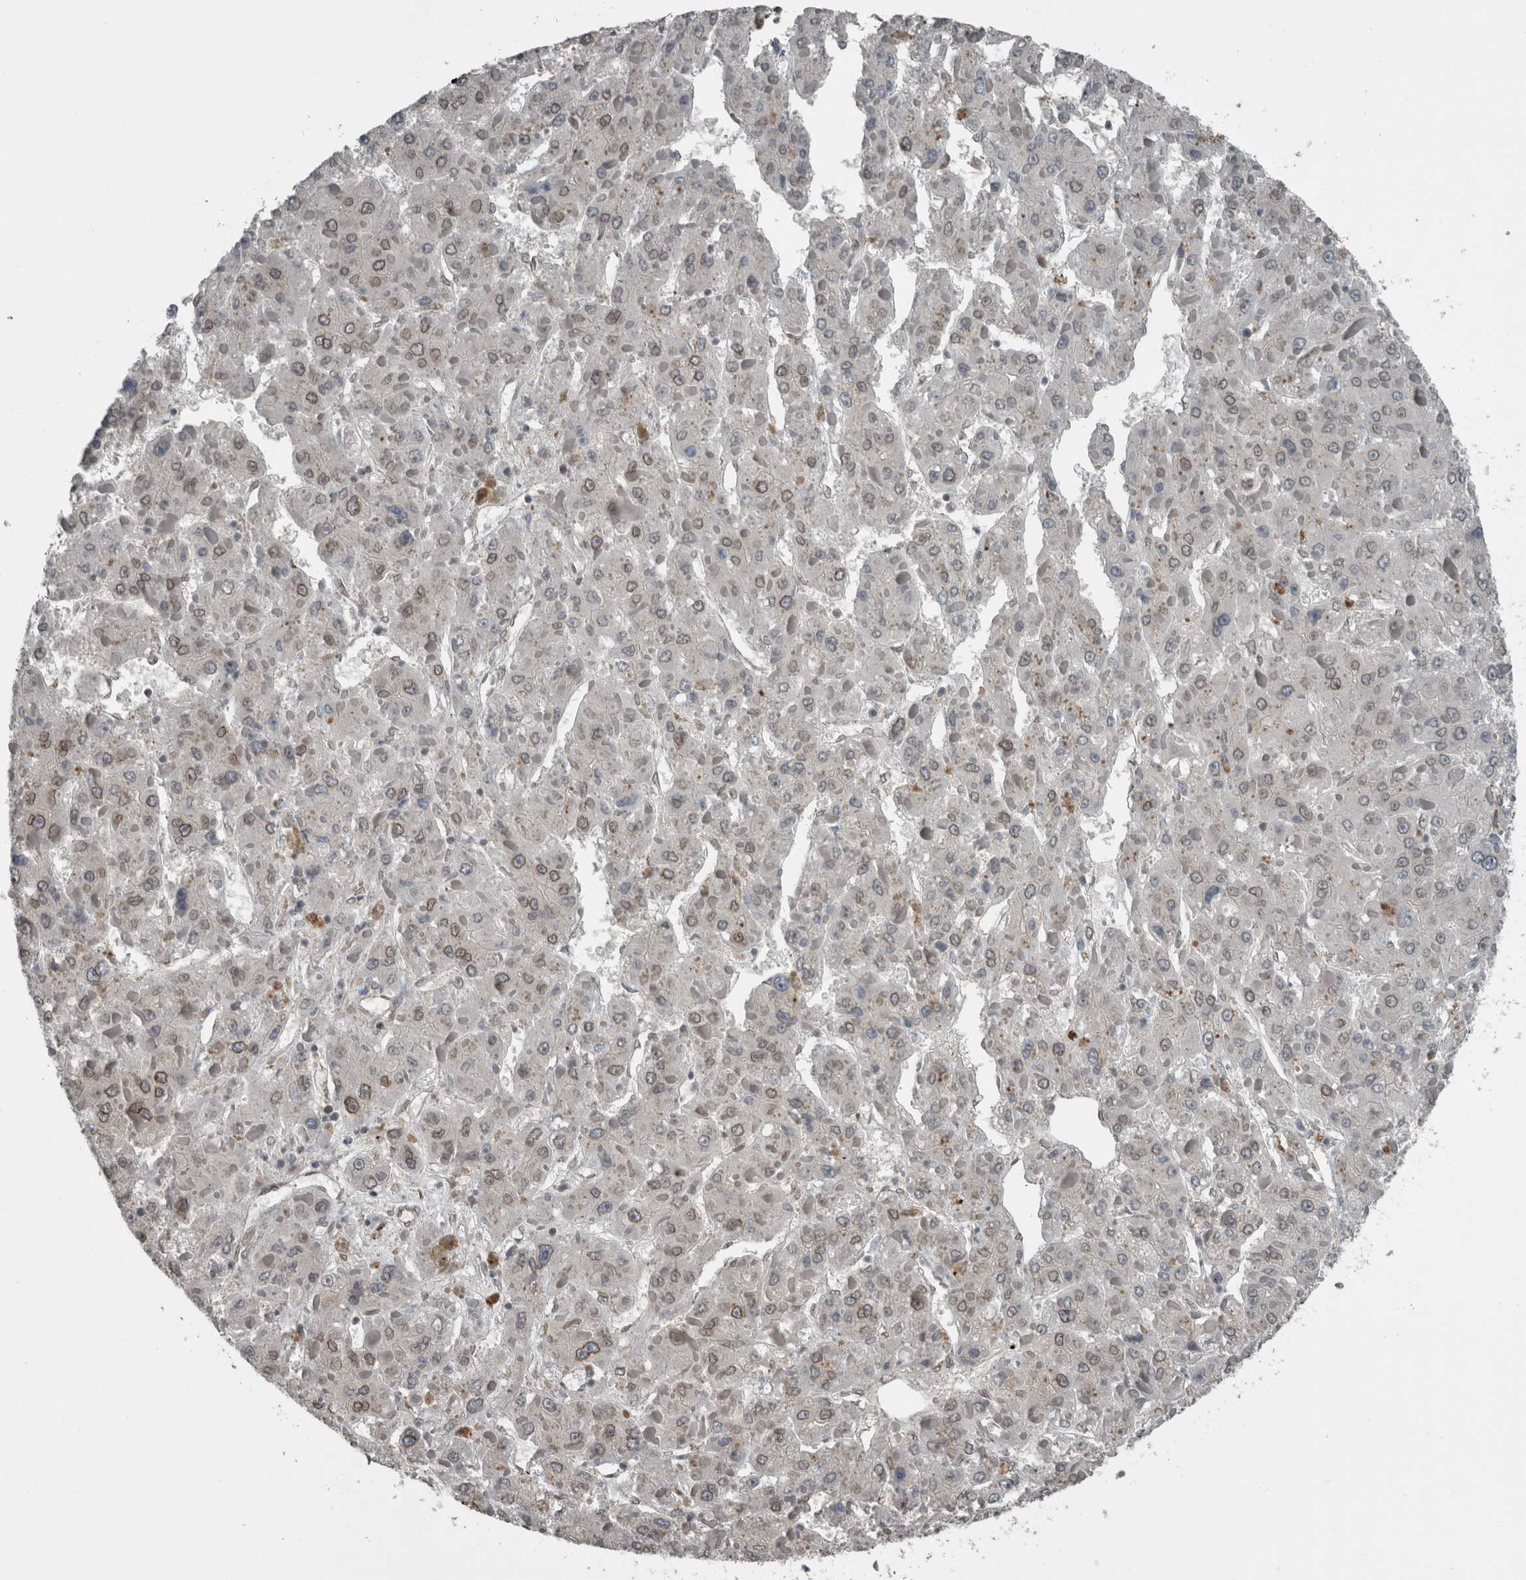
{"staining": {"intensity": "moderate", "quantity": "25%-75%", "location": "cytoplasmic/membranous,nuclear"}, "tissue": "liver cancer", "cell_type": "Tumor cells", "image_type": "cancer", "snomed": [{"axis": "morphology", "description": "Carcinoma, Hepatocellular, NOS"}, {"axis": "topography", "description": "Liver"}], "caption": "This is a micrograph of immunohistochemistry staining of liver cancer (hepatocellular carcinoma), which shows moderate positivity in the cytoplasmic/membranous and nuclear of tumor cells.", "gene": "RANBP2", "patient": {"sex": "female", "age": 73}}